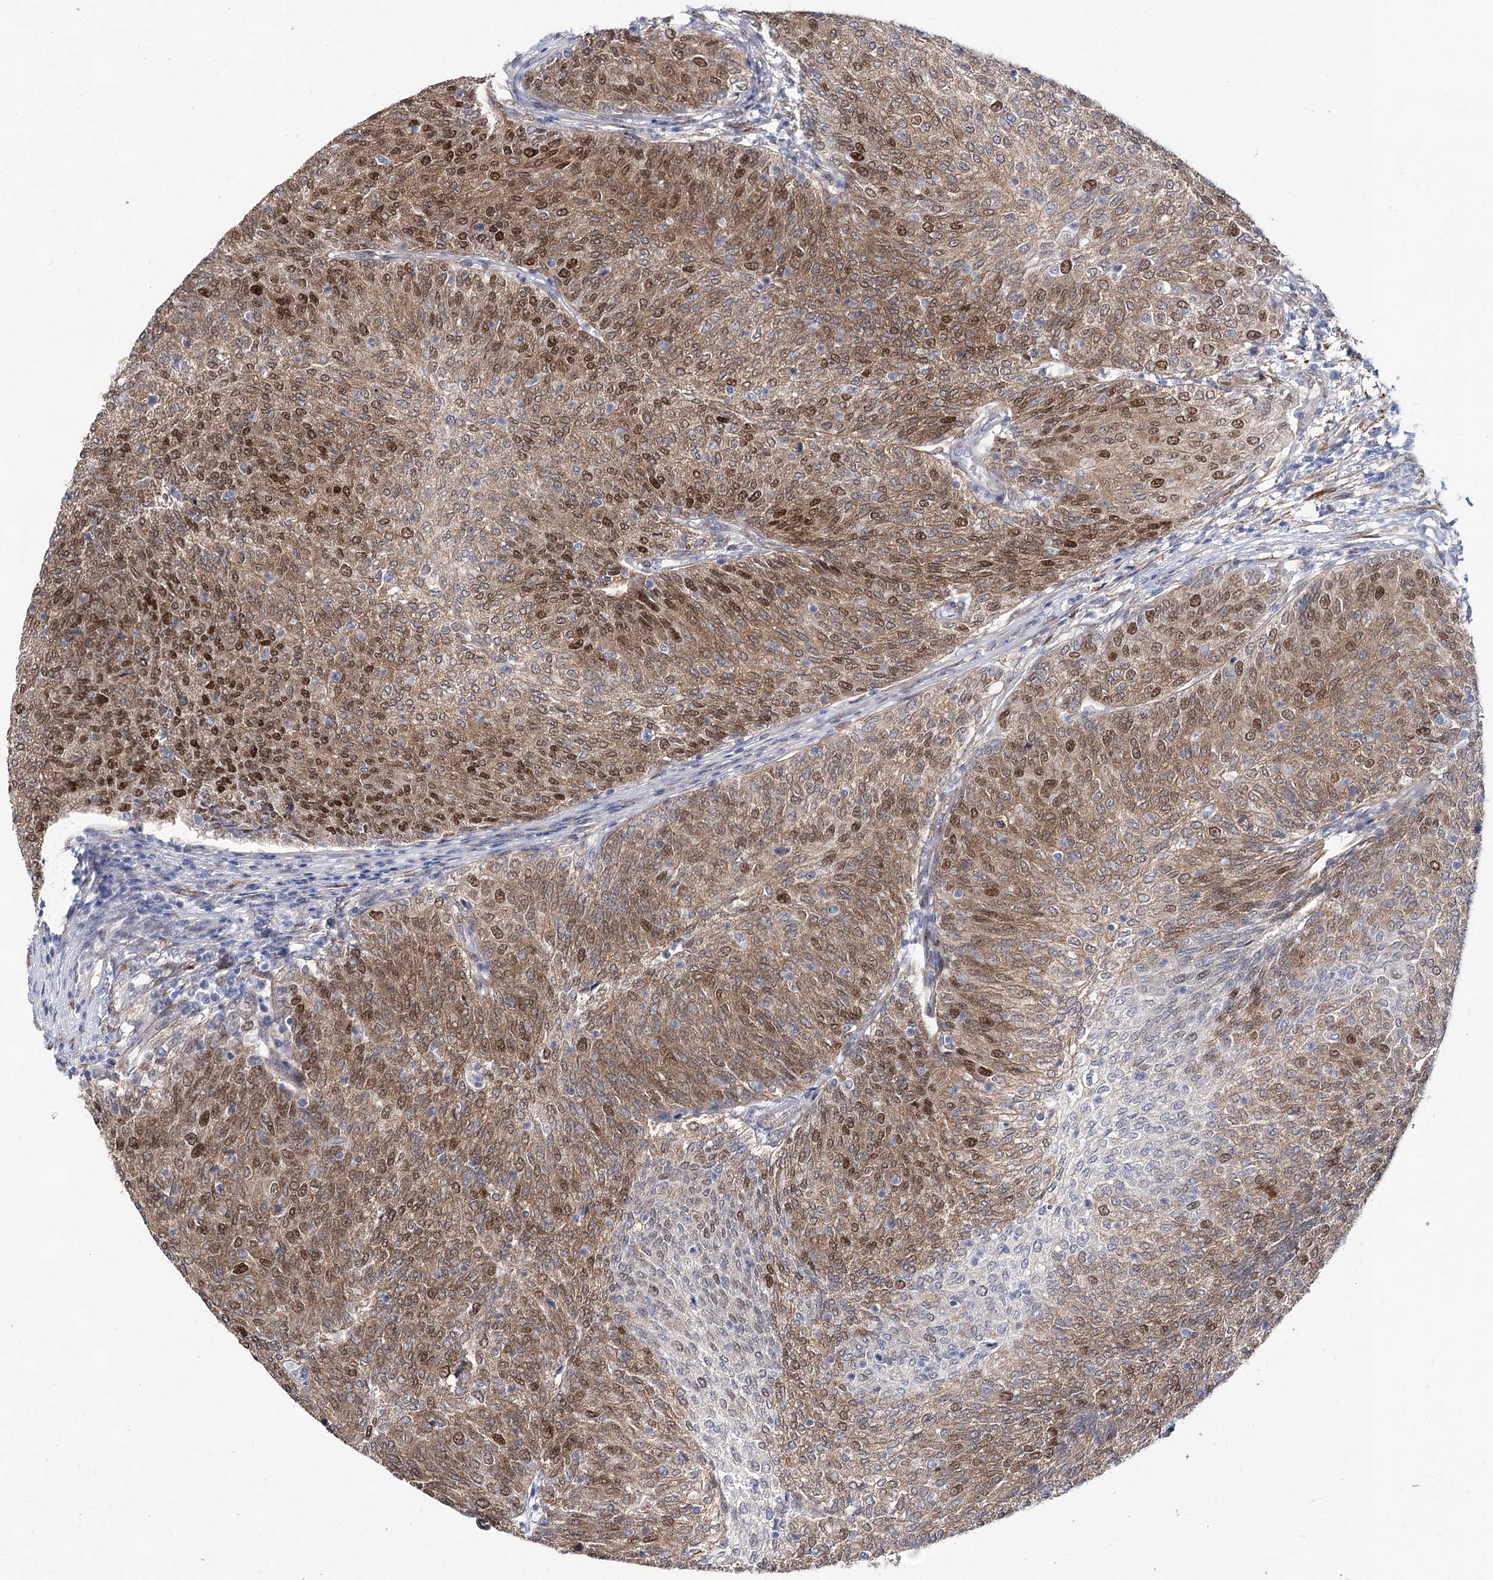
{"staining": {"intensity": "moderate", "quantity": ">75%", "location": "cytoplasmic/membranous,nuclear"}, "tissue": "urothelial cancer", "cell_type": "Tumor cells", "image_type": "cancer", "snomed": [{"axis": "morphology", "description": "Urothelial carcinoma, Low grade"}, {"axis": "topography", "description": "Urinary bladder"}], "caption": "Approximately >75% of tumor cells in urothelial carcinoma (low-grade) reveal moderate cytoplasmic/membranous and nuclear protein staining as visualized by brown immunohistochemical staining.", "gene": "UGDH", "patient": {"sex": "female", "age": 79}}